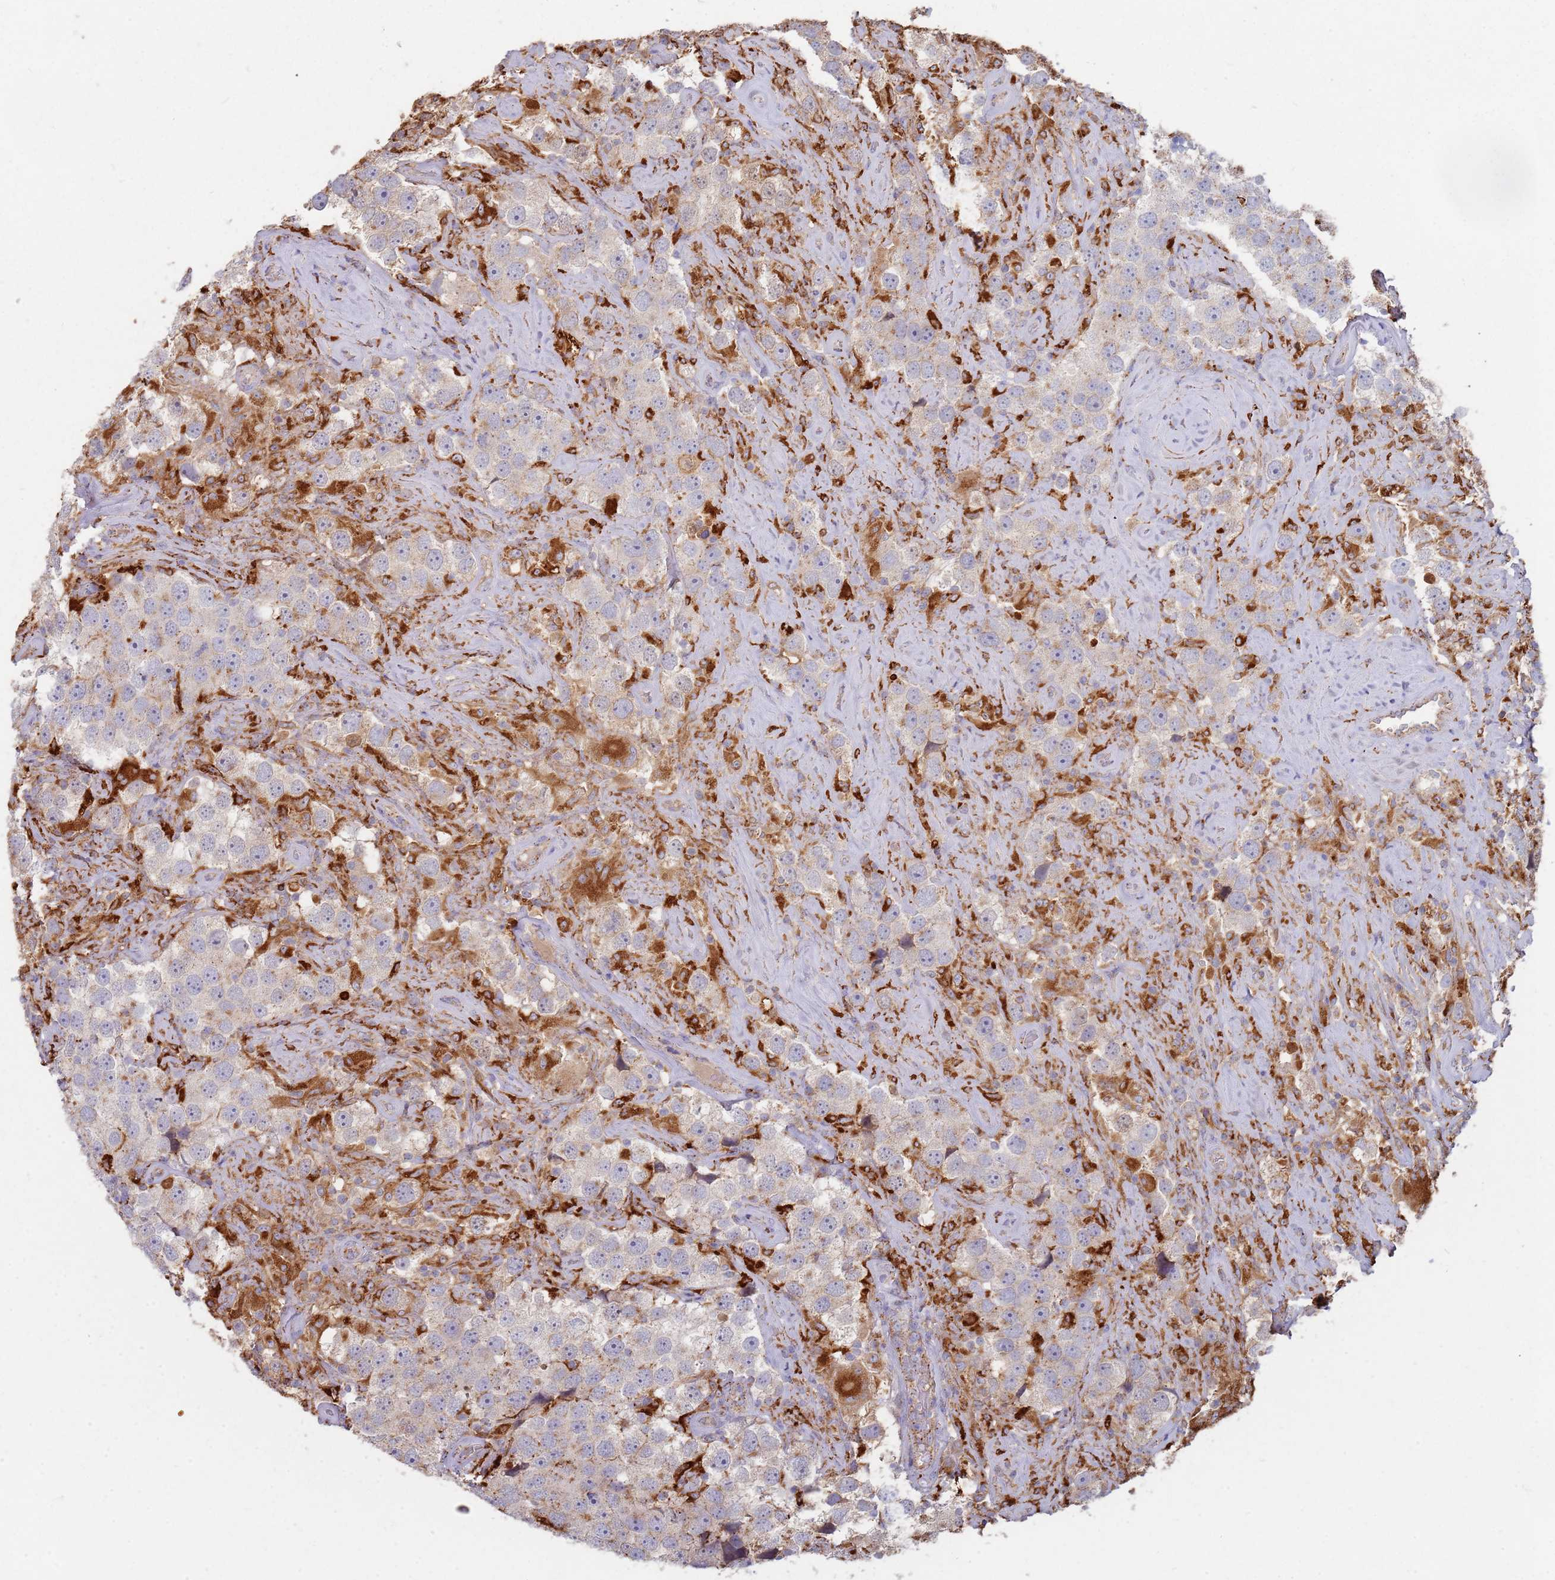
{"staining": {"intensity": "weak", "quantity": "<25%", "location": "cytoplasmic/membranous"}, "tissue": "testis cancer", "cell_type": "Tumor cells", "image_type": "cancer", "snomed": [{"axis": "morphology", "description": "Seminoma, NOS"}, {"axis": "topography", "description": "Testis"}], "caption": "A high-resolution image shows immunohistochemistry staining of seminoma (testis), which displays no significant positivity in tumor cells. (DAB (3,3'-diaminobenzidine) immunohistochemistry (IHC) visualized using brightfield microscopy, high magnification).", "gene": "TMEM229B", "patient": {"sex": "male", "age": 49}}